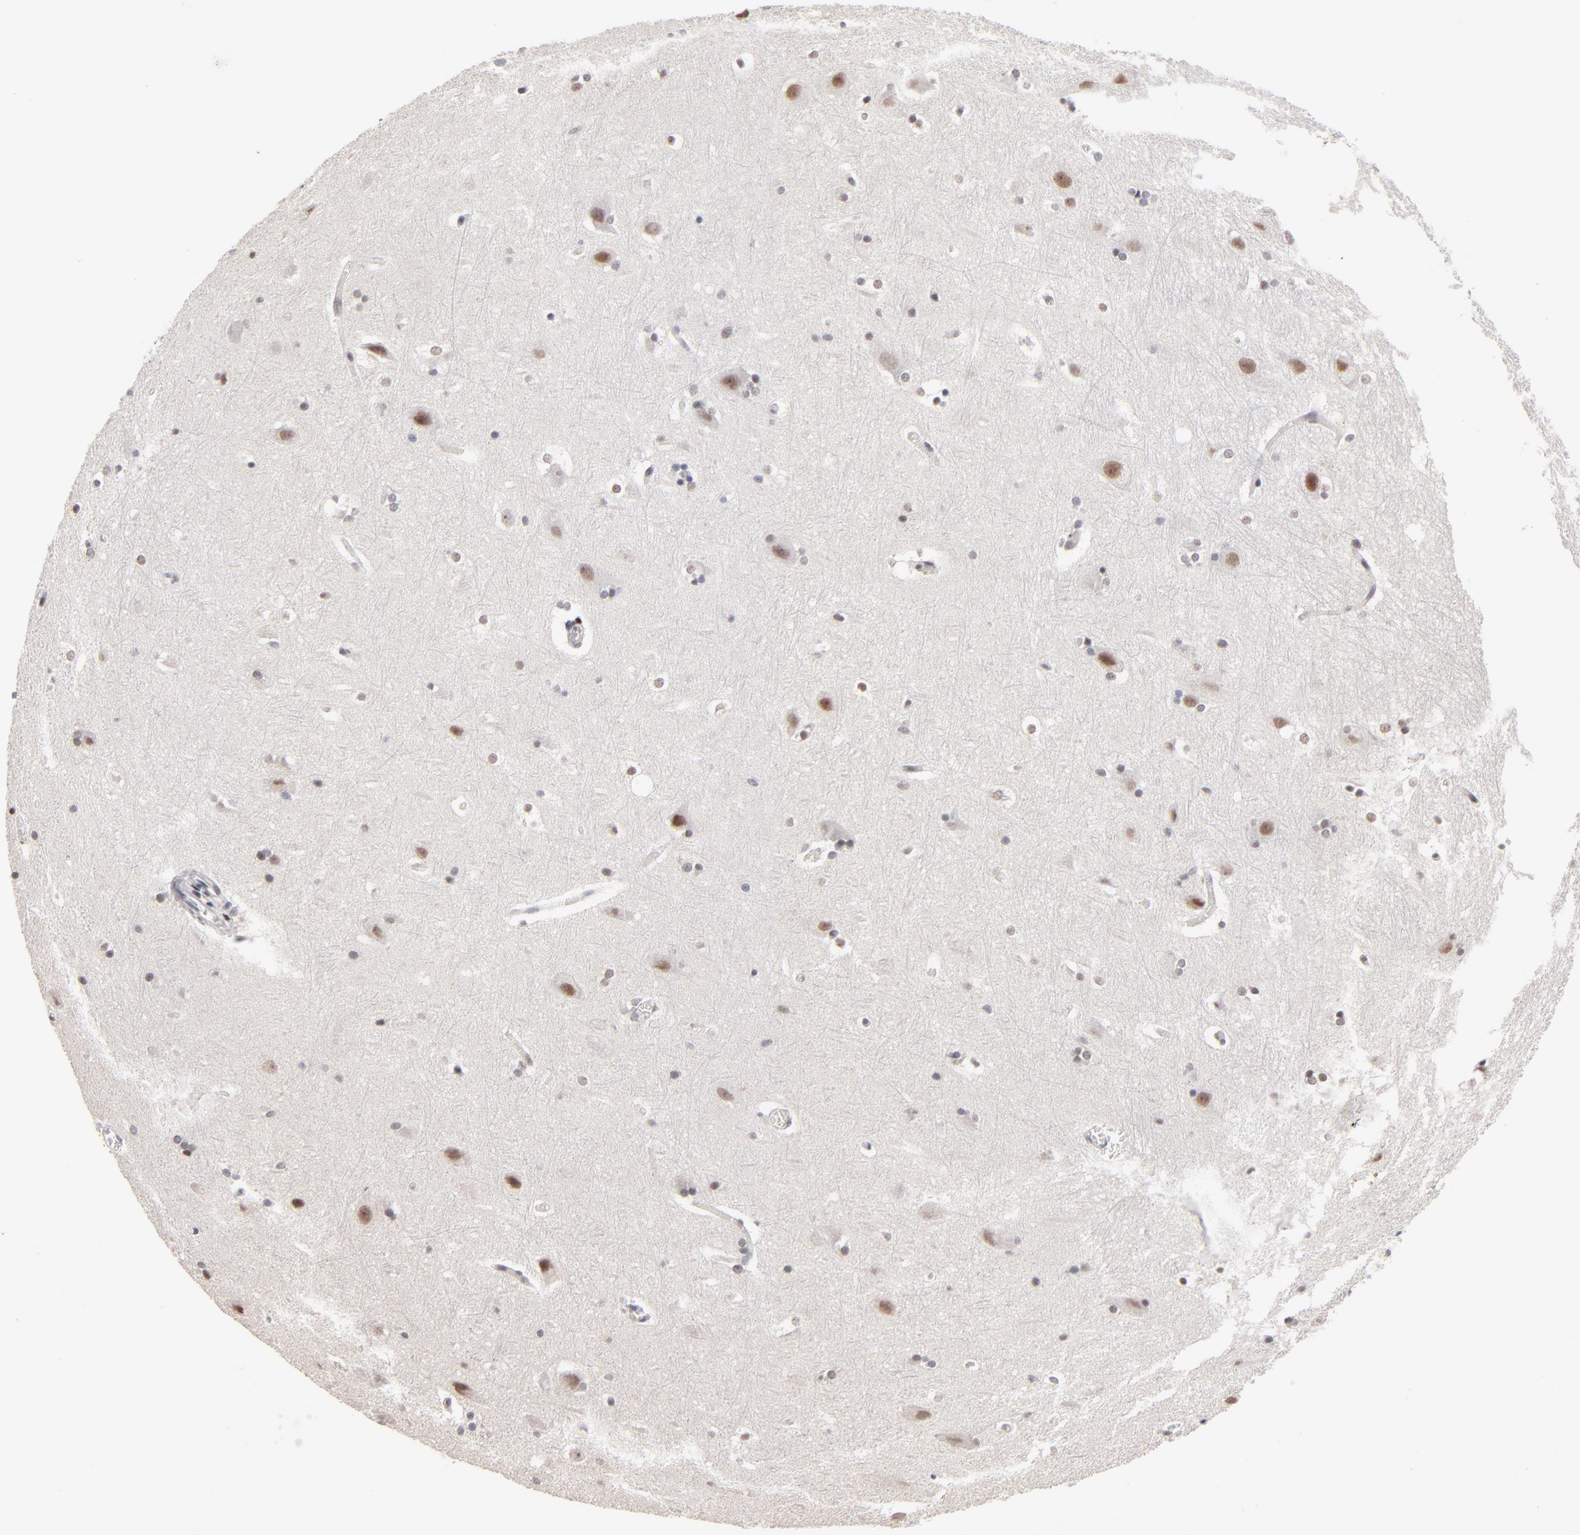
{"staining": {"intensity": "weak", "quantity": "<25%", "location": "nuclear"}, "tissue": "hippocampus", "cell_type": "Glial cells", "image_type": "normal", "snomed": [{"axis": "morphology", "description": "Normal tissue, NOS"}, {"axis": "topography", "description": "Hippocampus"}], "caption": "The micrograph displays no staining of glial cells in unremarkable hippocampus.", "gene": "MBIP", "patient": {"sex": "female", "age": 19}}